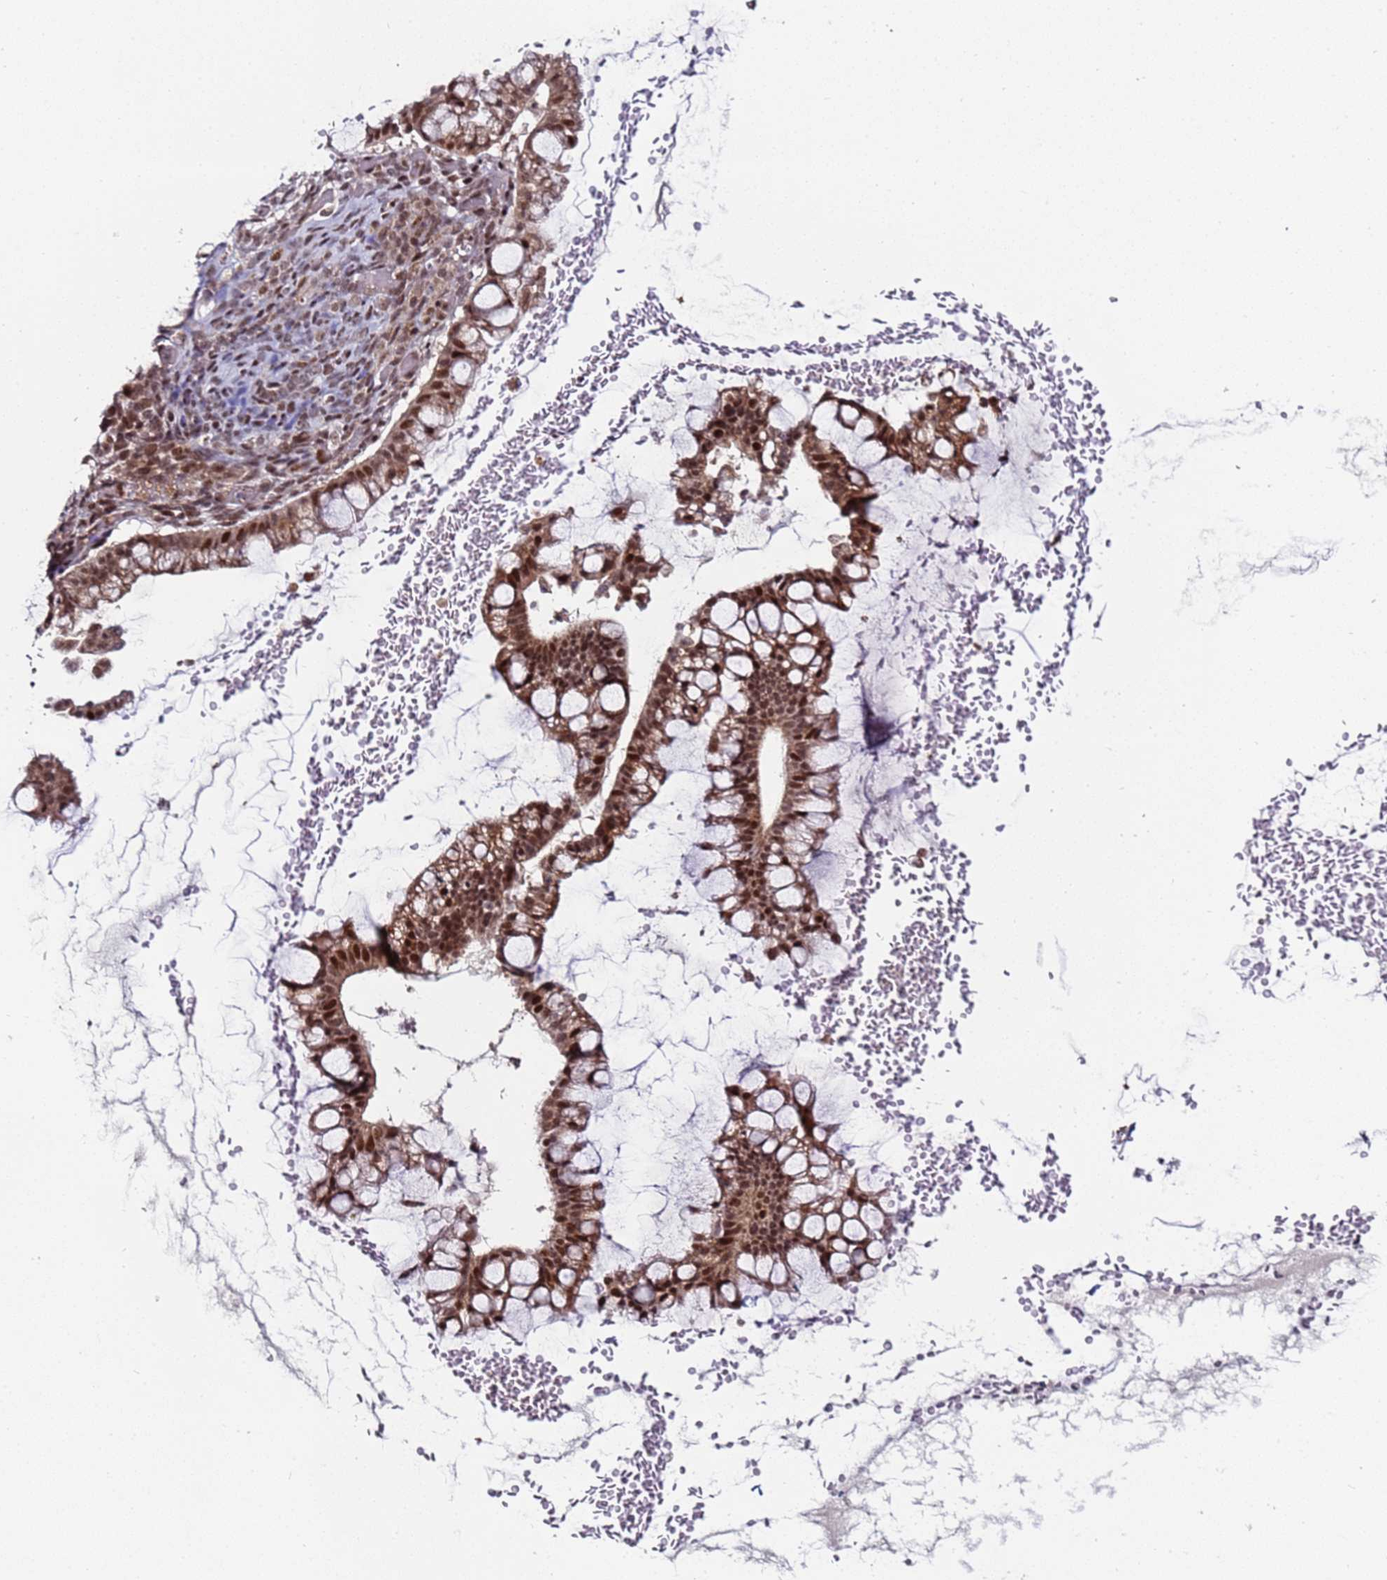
{"staining": {"intensity": "moderate", "quantity": ">75%", "location": "cytoplasmic/membranous,nuclear"}, "tissue": "ovarian cancer", "cell_type": "Tumor cells", "image_type": "cancer", "snomed": [{"axis": "morphology", "description": "Cystadenocarcinoma, mucinous, NOS"}, {"axis": "topography", "description": "Ovary"}], "caption": "Immunohistochemistry of ovarian cancer (mucinous cystadenocarcinoma) exhibits medium levels of moderate cytoplasmic/membranous and nuclear positivity in about >75% of tumor cells. Using DAB (brown) and hematoxylin (blue) stains, captured at high magnification using brightfield microscopy.", "gene": "PPM1H", "patient": {"sex": "female", "age": 73}}